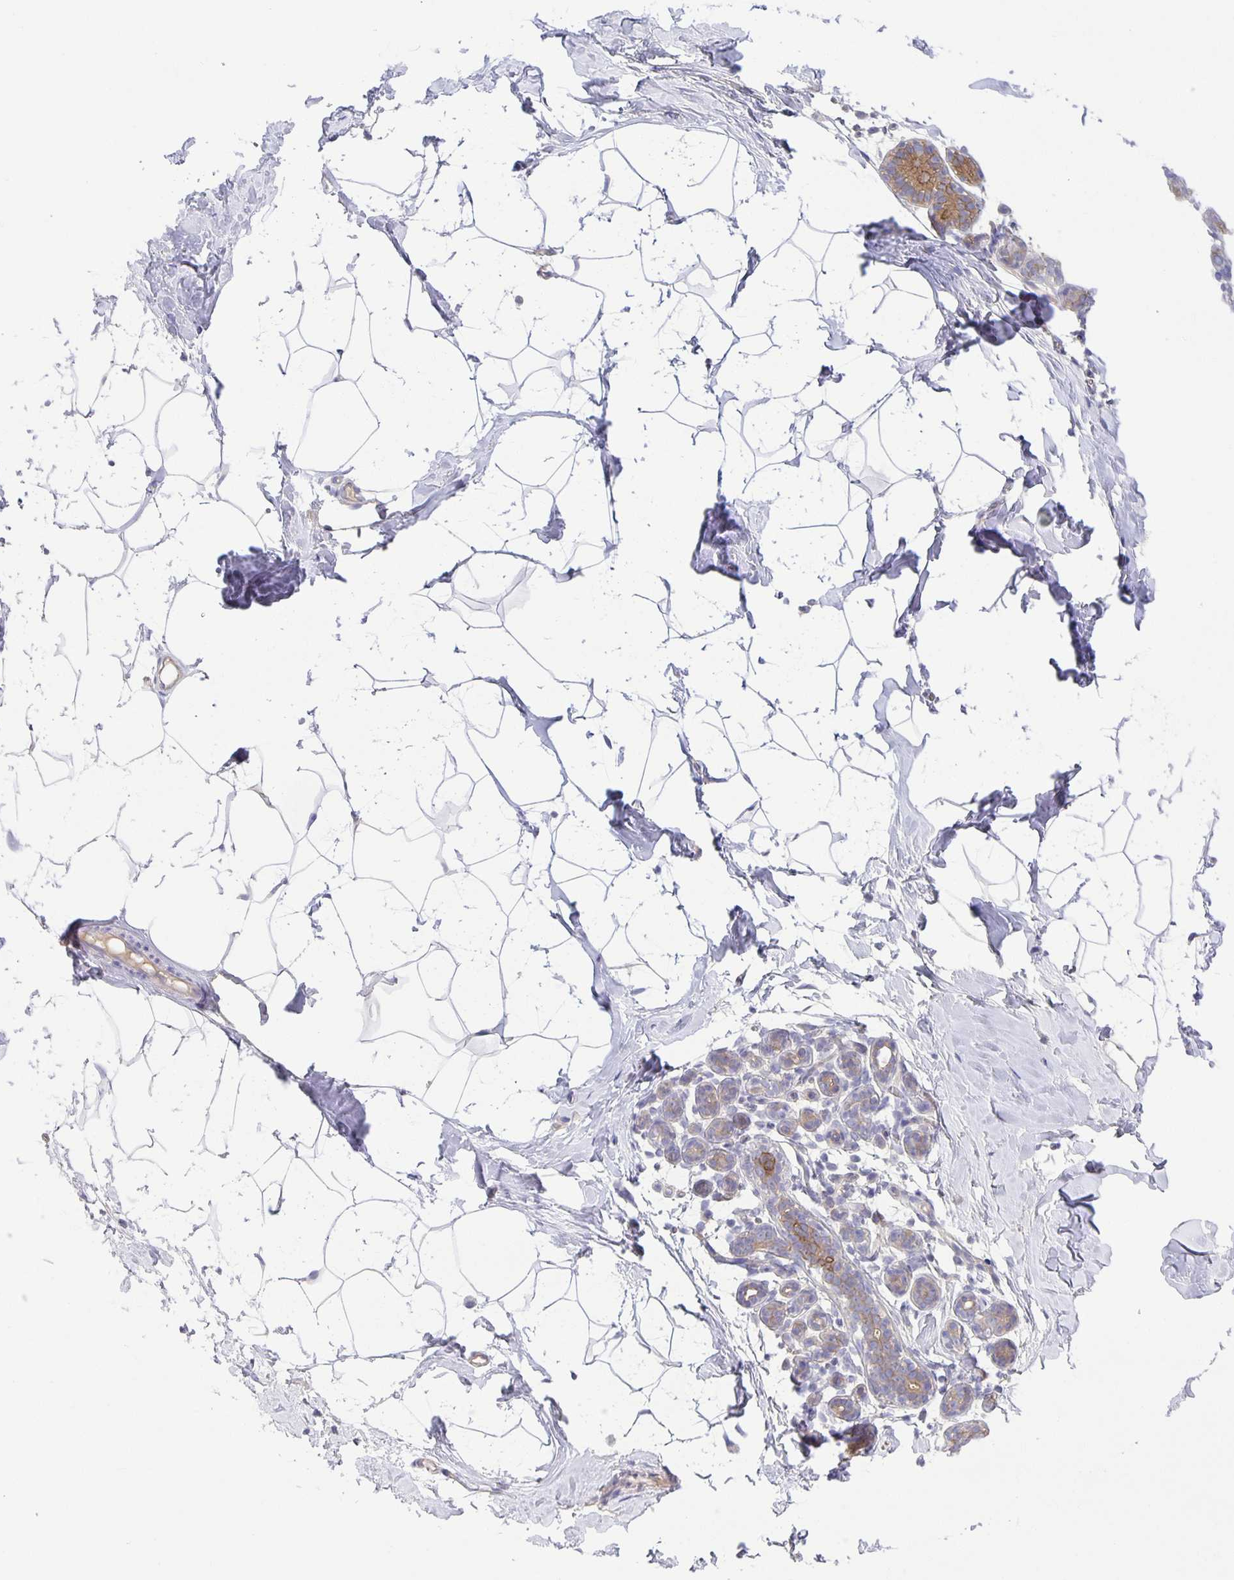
{"staining": {"intensity": "negative", "quantity": "none", "location": "none"}, "tissue": "breast", "cell_type": "Adipocytes", "image_type": "normal", "snomed": [{"axis": "morphology", "description": "Normal tissue, NOS"}, {"axis": "topography", "description": "Breast"}], "caption": "DAB (3,3'-diaminobenzidine) immunohistochemical staining of benign human breast shows no significant staining in adipocytes.", "gene": "PTPN3", "patient": {"sex": "female", "age": 32}}